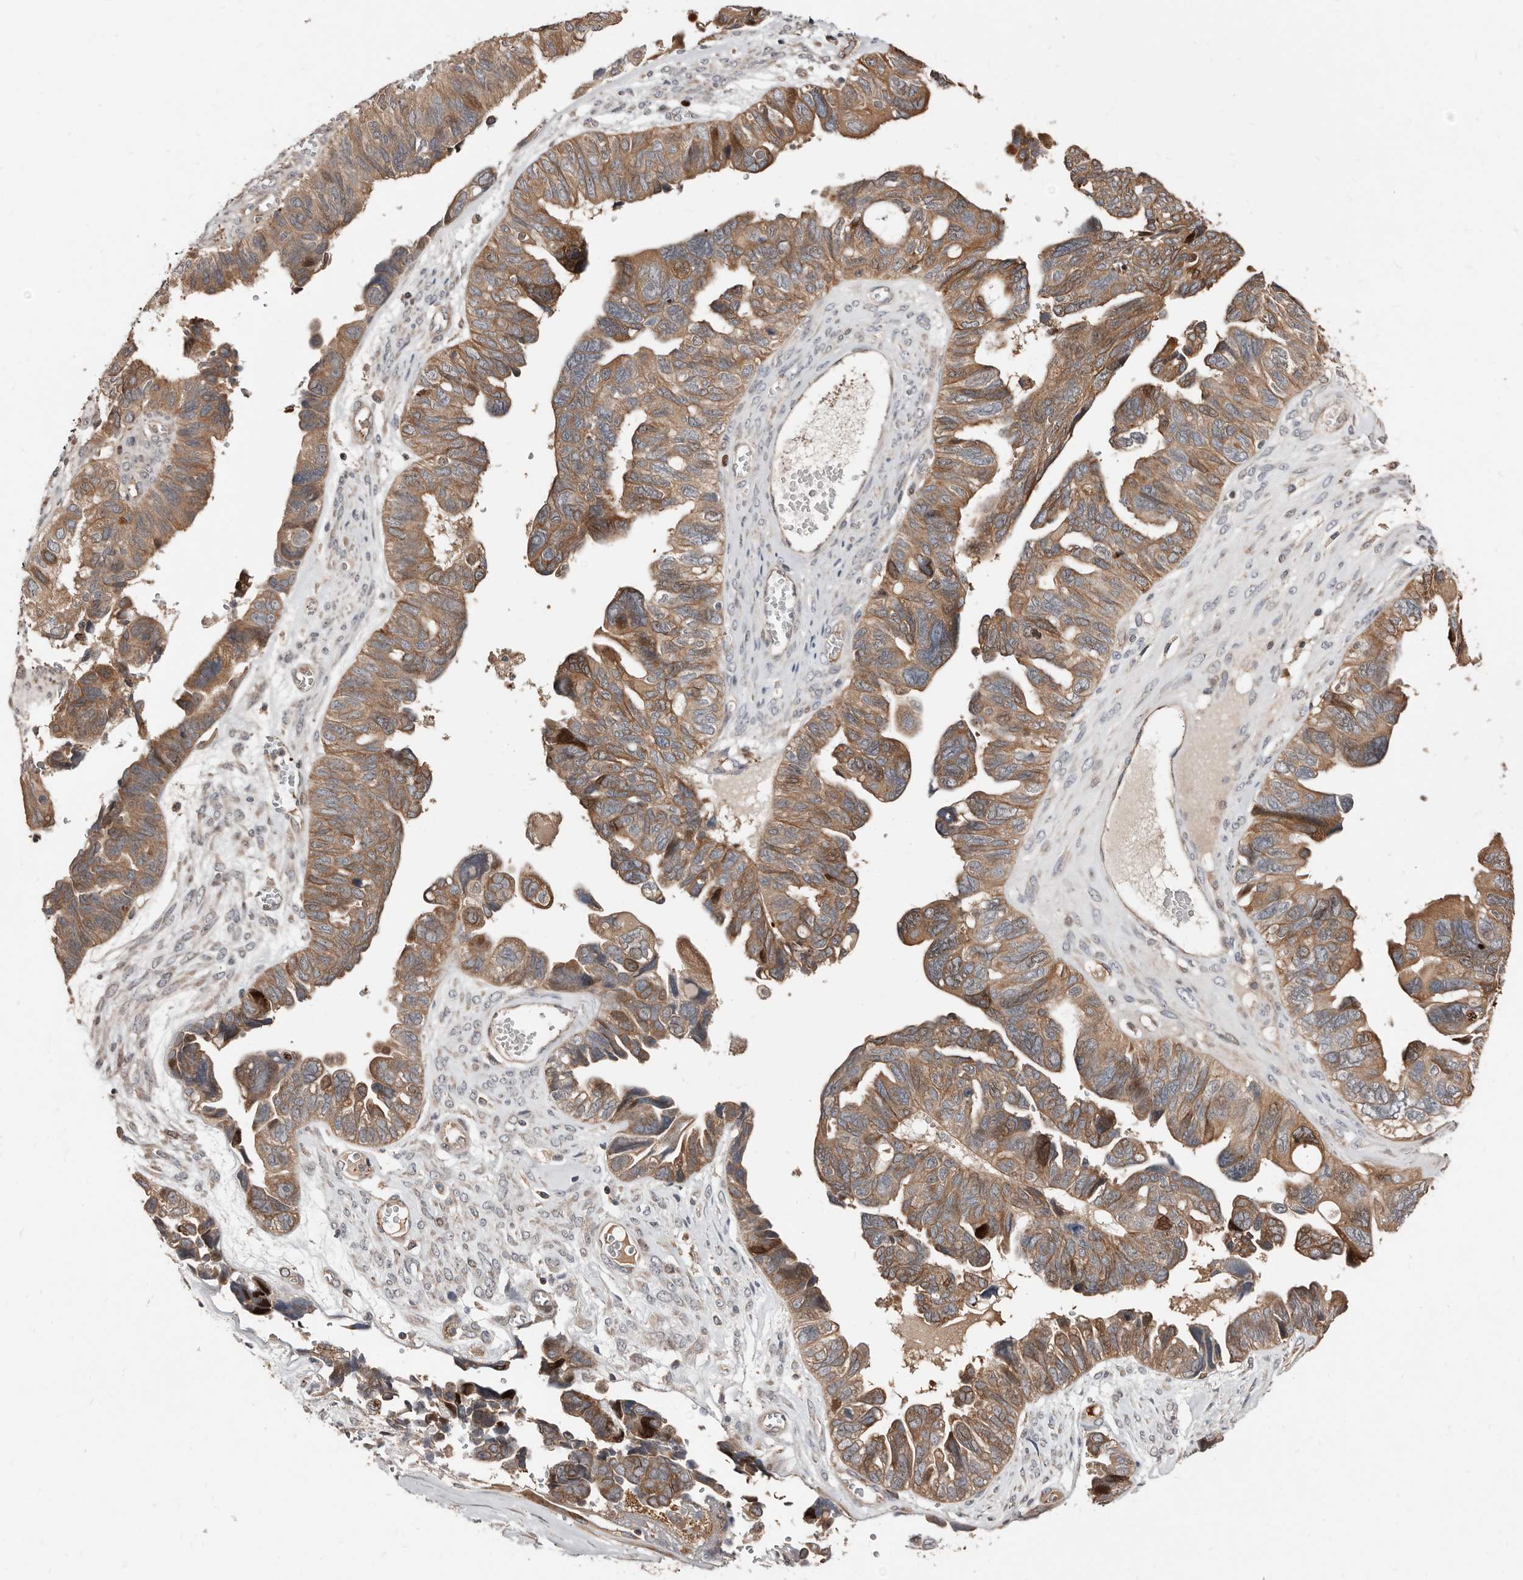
{"staining": {"intensity": "moderate", "quantity": ">75%", "location": "cytoplasmic/membranous"}, "tissue": "ovarian cancer", "cell_type": "Tumor cells", "image_type": "cancer", "snomed": [{"axis": "morphology", "description": "Cystadenocarcinoma, serous, NOS"}, {"axis": "topography", "description": "Ovary"}], "caption": "Brown immunohistochemical staining in ovarian cancer (serous cystadenocarcinoma) displays moderate cytoplasmic/membranous positivity in about >75% of tumor cells.", "gene": "SMYD4", "patient": {"sex": "female", "age": 79}}